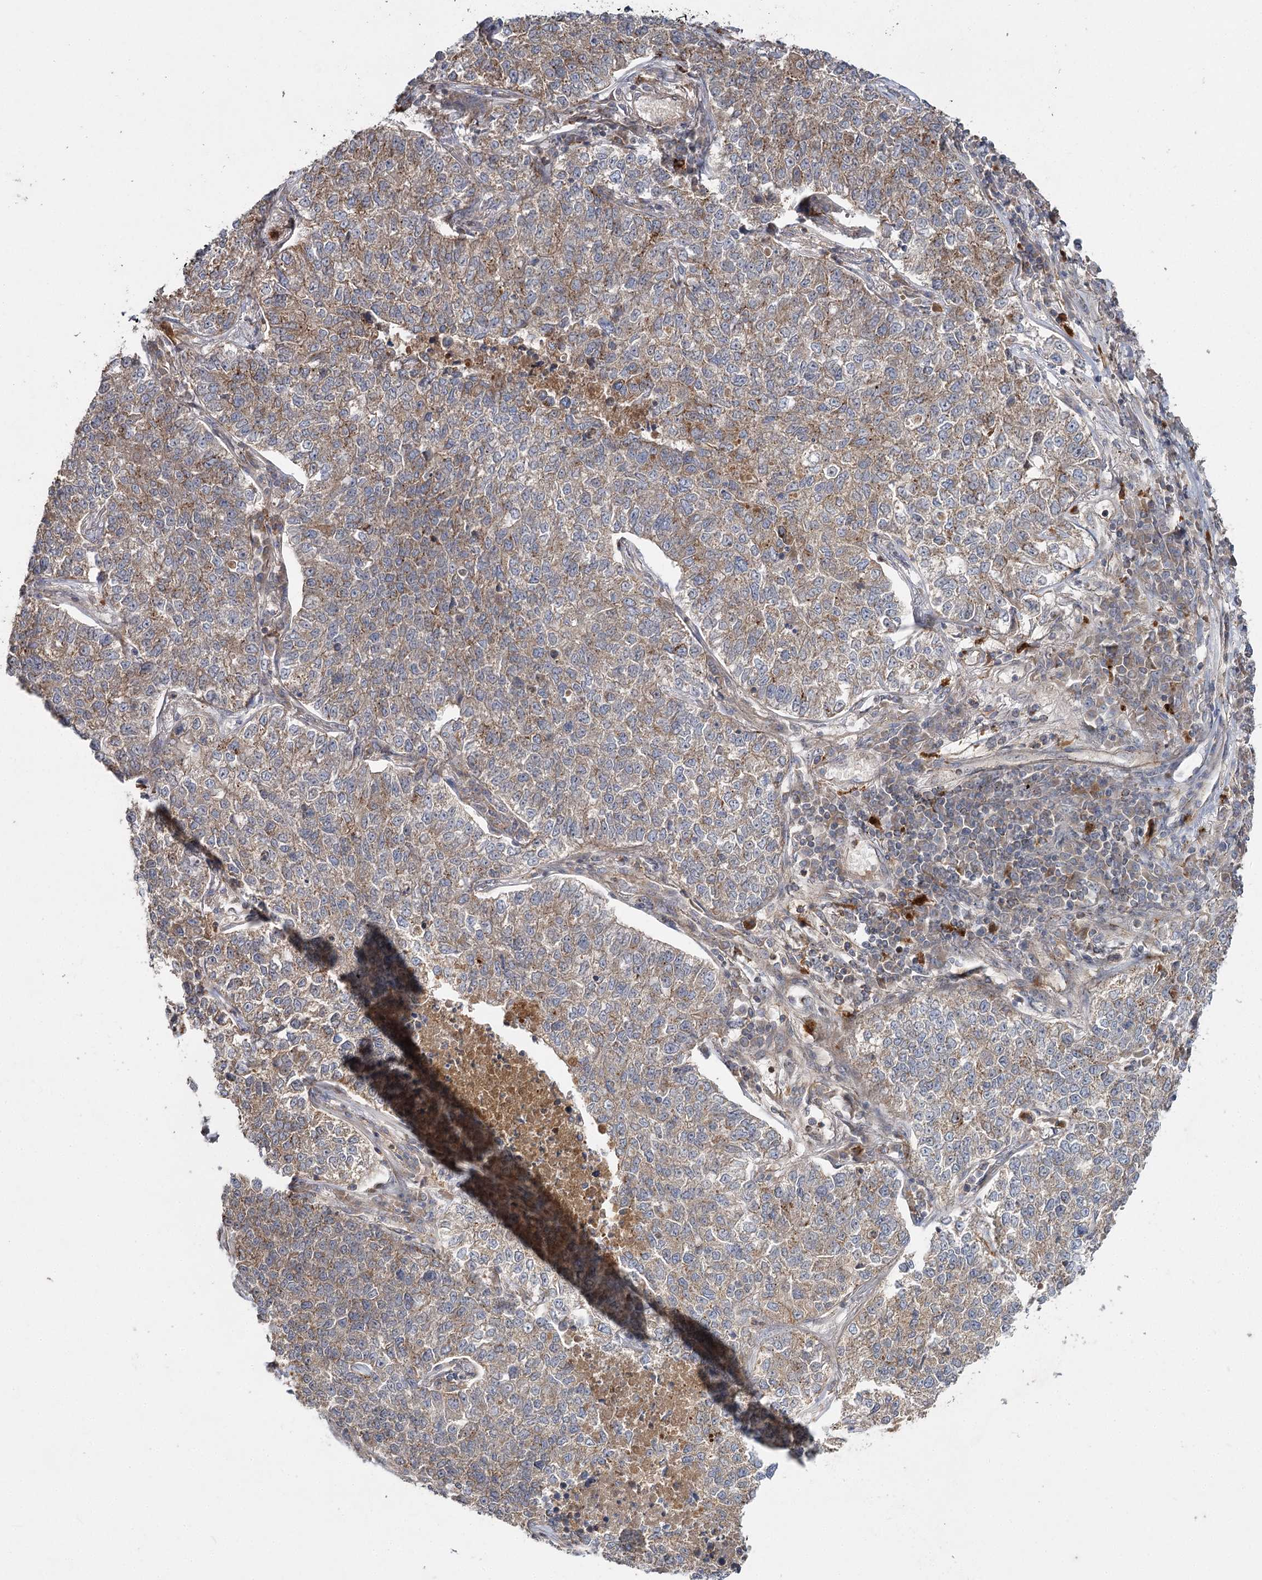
{"staining": {"intensity": "moderate", "quantity": ">75%", "location": "cytoplasmic/membranous"}, "tissue": "lung cancer", "cell_type": "Tumor cells", "image_type": "cancer", "snomed": [{"axis": "morphology", "description": "Adenocarcinoma, NOS"}, {"axis": "topography", "description": "Lung"}], "caption": "This photomicrograph shows immunohistochemistry staining of lung cancer (adenocarcinoma), with medium moderate cytoplasmic/membranous positivity in about >75% of tumor cells.", "gene": "KIAA0825", "patient": {"sex": "male", "age": 49}}